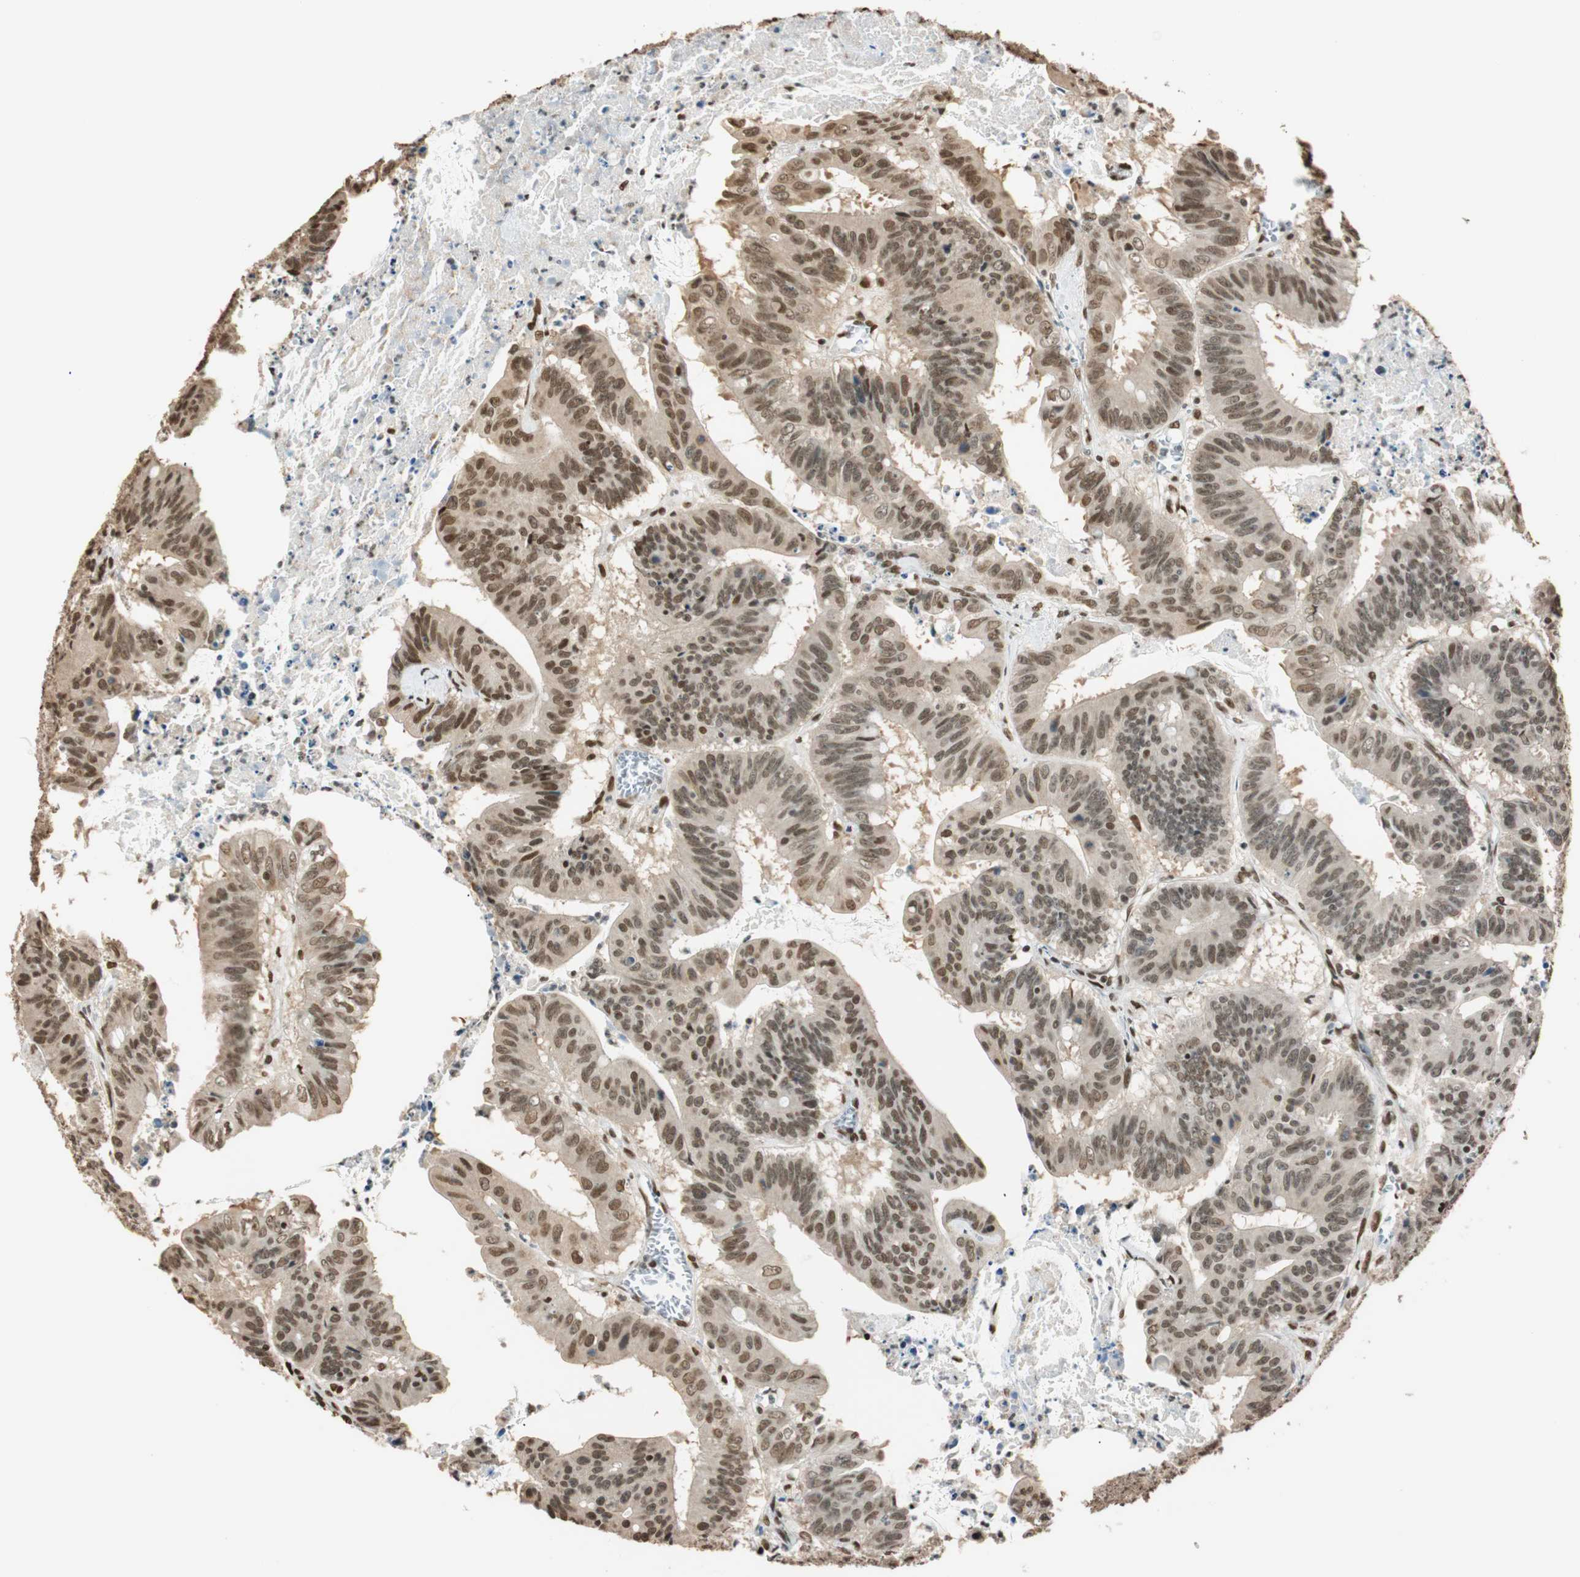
{"staining": {"intensity": "moderate", "quantity": ">75%", "location": "nuclear"}, "tissue": "colorectal cancer", "cell_type": "Tumor cells", "image_type": "cancer", "snomed": [{"axis": "morphology", "description": "Adenocarcinoma, NOS"}, {"axis": "topography", "description": "Colon"}], "caption": "Moderate nuclear staining for a protein is seen in about >75% of tumor cells of adenocarcinoma (colorectal) using immunohistochemistry.", "gene": "FANCG", "patient": {"sex": "male", "age": 45}}